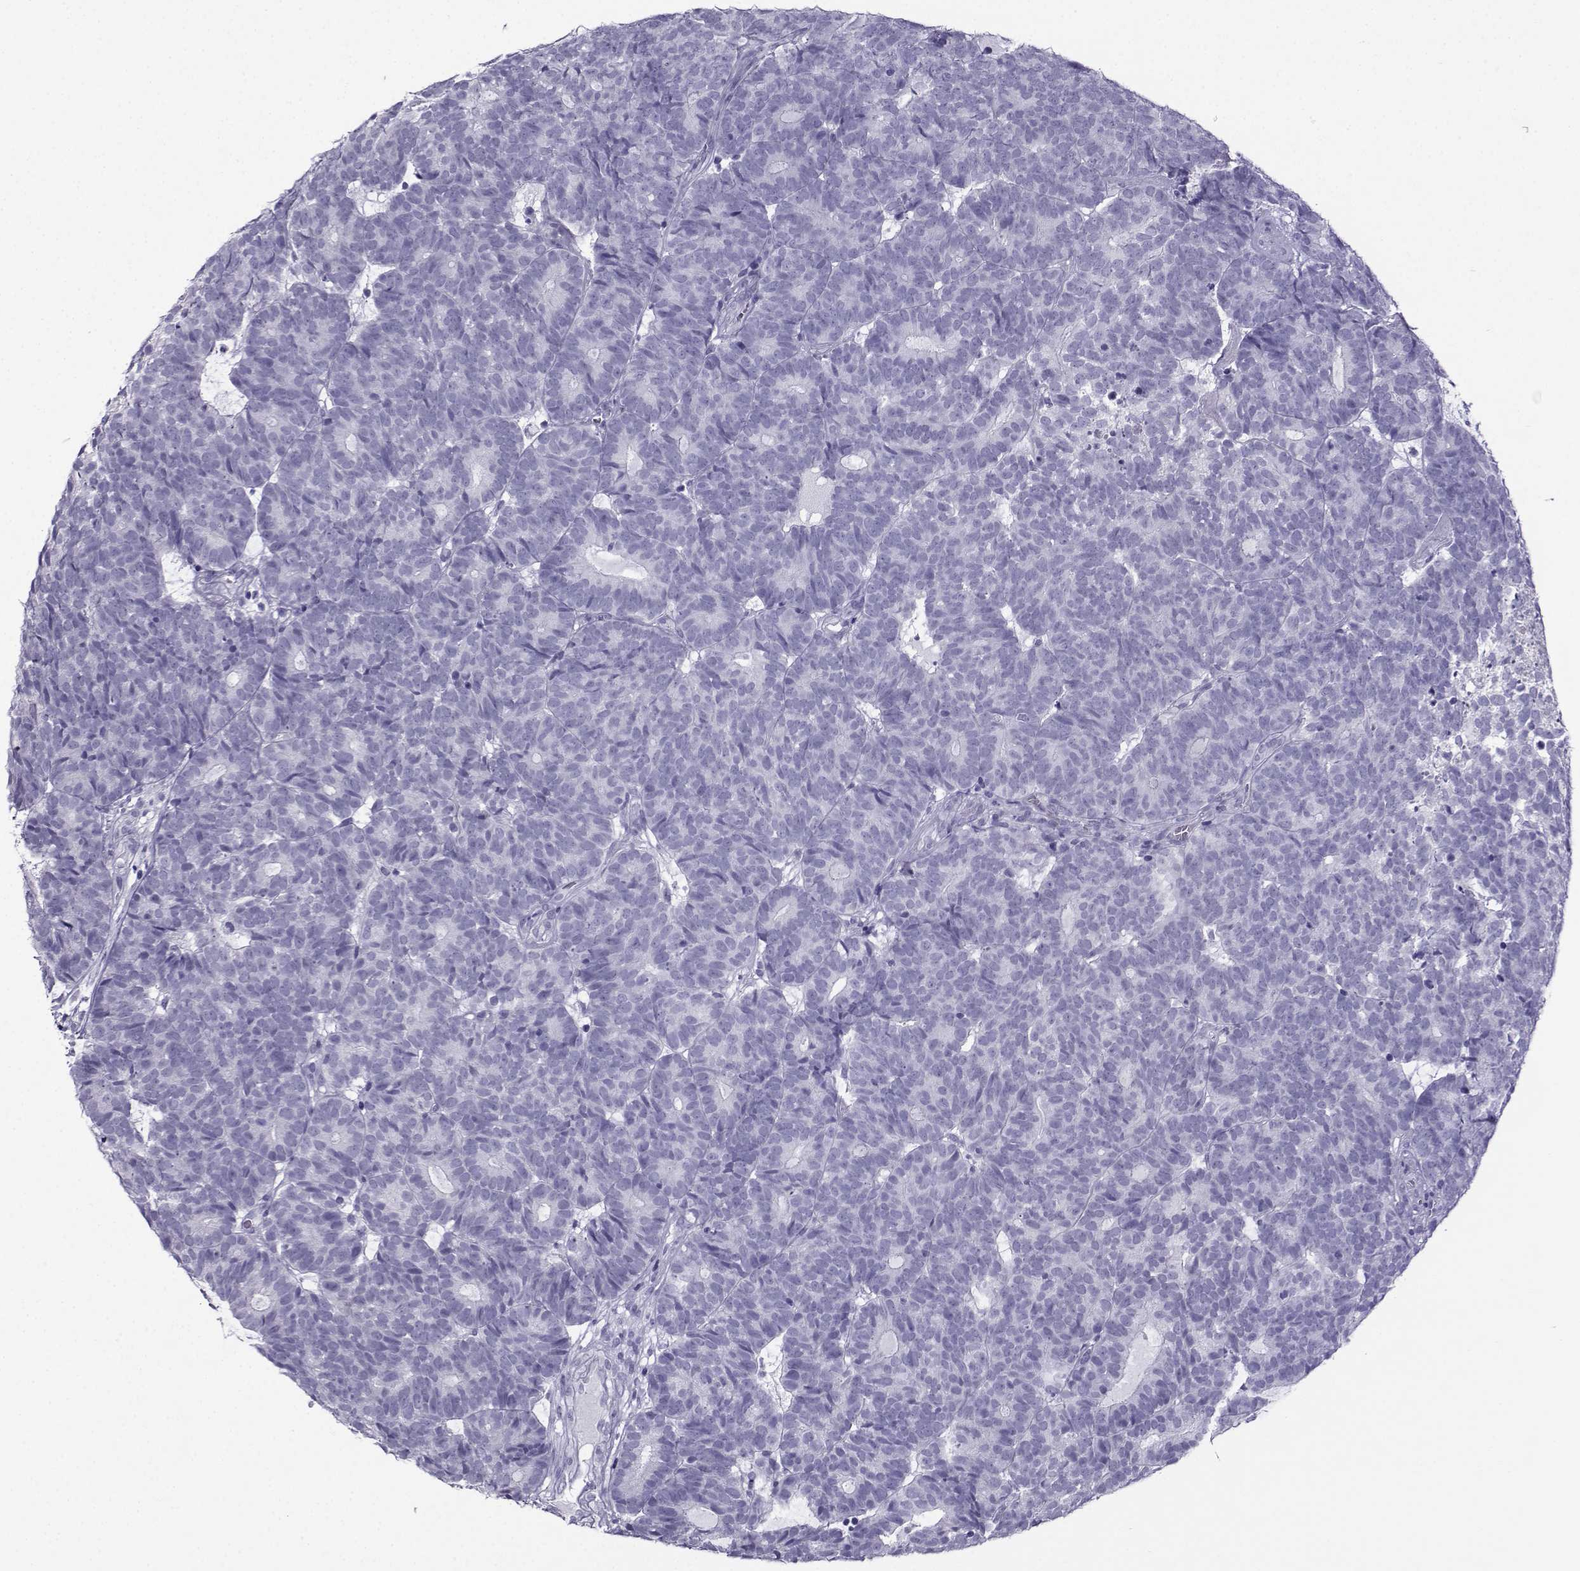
{"staining": {"intensity": "negative", "quantity": "none", "location": "none"}, "tissue": "head and neck cancer", "cell_type": "Tumor cells", "image_type": "cancer", "snomed": [{"axis": "morphology", "description": "Adenocarcinoma, NOS"}, {"axis": "topography", "description": "Head-Neck"}], "caption": "High magnification brightfield microscopy of adenocarcinoma (head and neck) stained with DAB (3,3'-diaminobenzidine) (brown) and counterstained with hematoxylin (blue): tumor cells show no significant positivity.", "gene": "CRYBB1", "patient": {"sex": "female", "age": 81}}